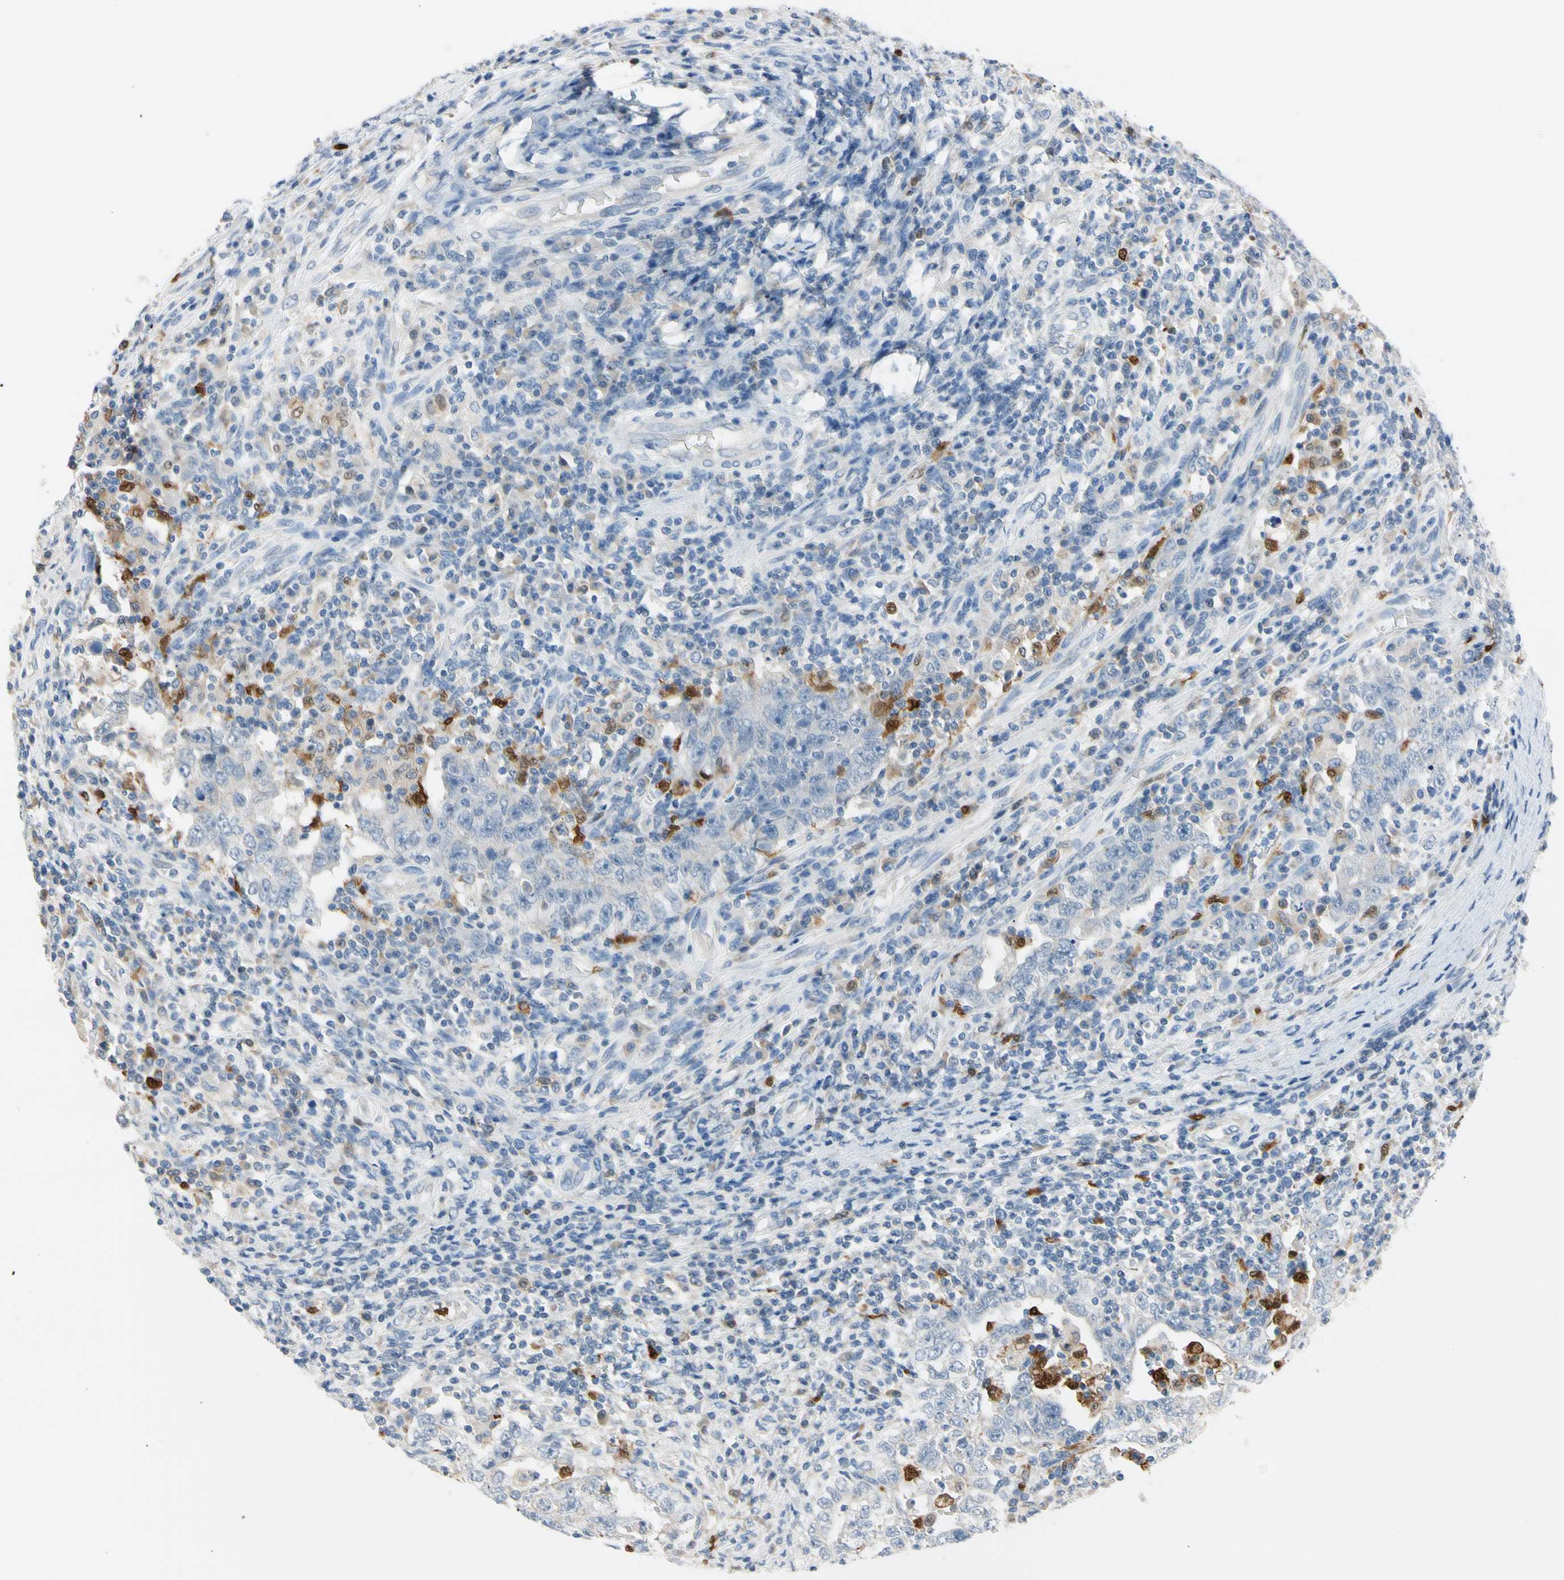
{"staining": {"intensity": "negative", "quantity": "none", "location": "none"}, "tissue": "testis cancer", "cell_type": "Tumor cells", "image_type": "cancer", "snomed": [{"axis": "morphology", "description": "Carcinoma, Embryonal, NOS"}, {"axis": "topography", "description": "Testis"}], "caption": "Immunohistochemical staining of embryonal carcinoma (testis) exhibits no significant staining in tumor cells.", "gene": "TRAF5", "patient": {"sex": "male", "age": 26}}